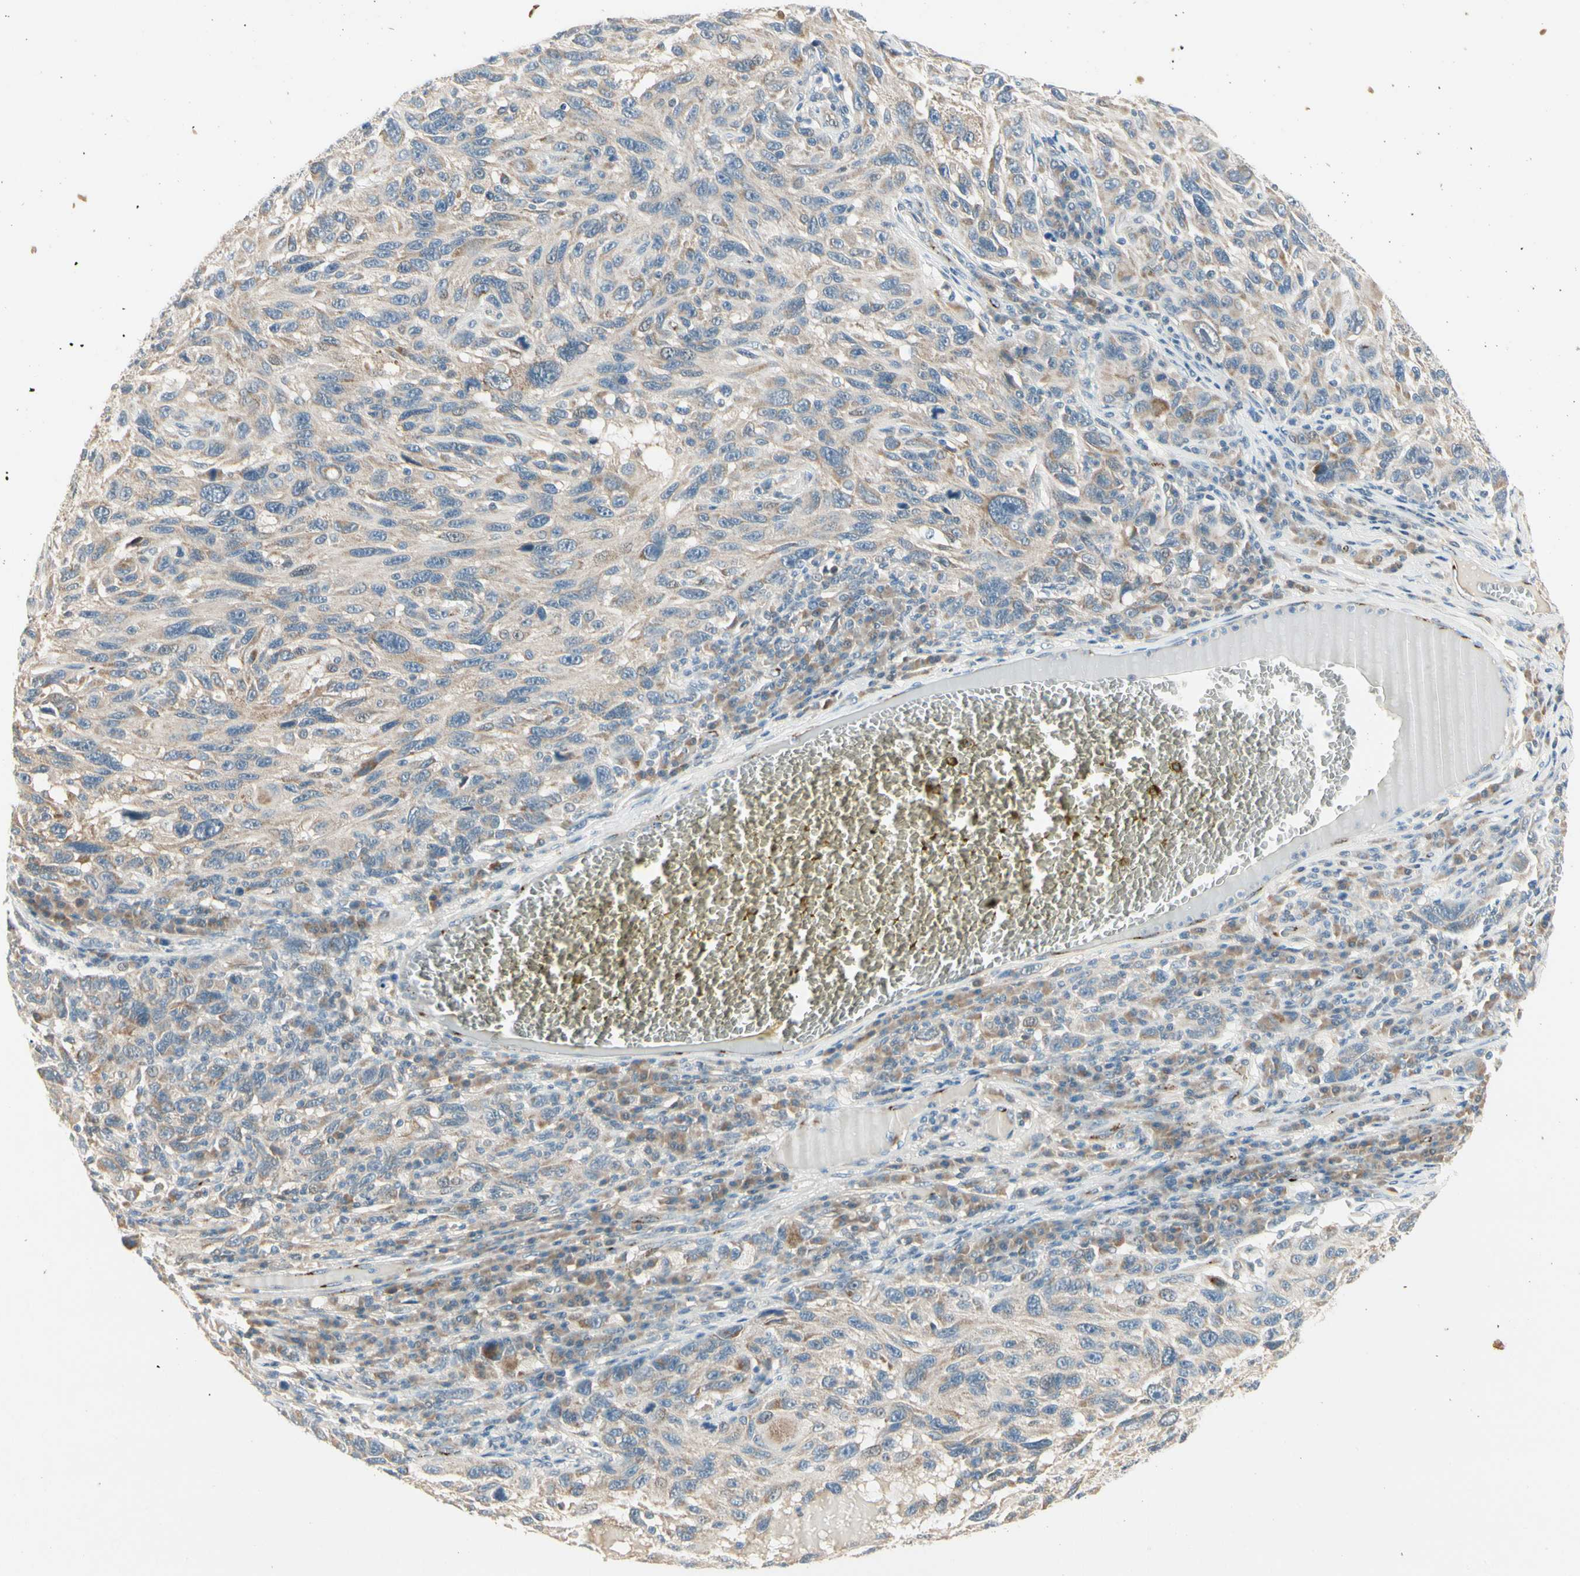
{"staining": {"intensity": "weak", "quantity": ">75%", "location": "cytoplasmic/membranous"}, "tissue": "melanoma", "cell_type": "Tumor cells", "image_type": "cancer", "snomed": [{"axis": "morphology", "description": "Malignant melanoma, NOS"}, {"axis": "topography", "description": "Skin"}], "caption": "Melanoma stained with a brown dye reveals weak cytoplasmic/membranous positive expression in approximately >75% of tumor cells.", "gene": "MANSC1", "patient": {"sex": "male", "age": 53}}